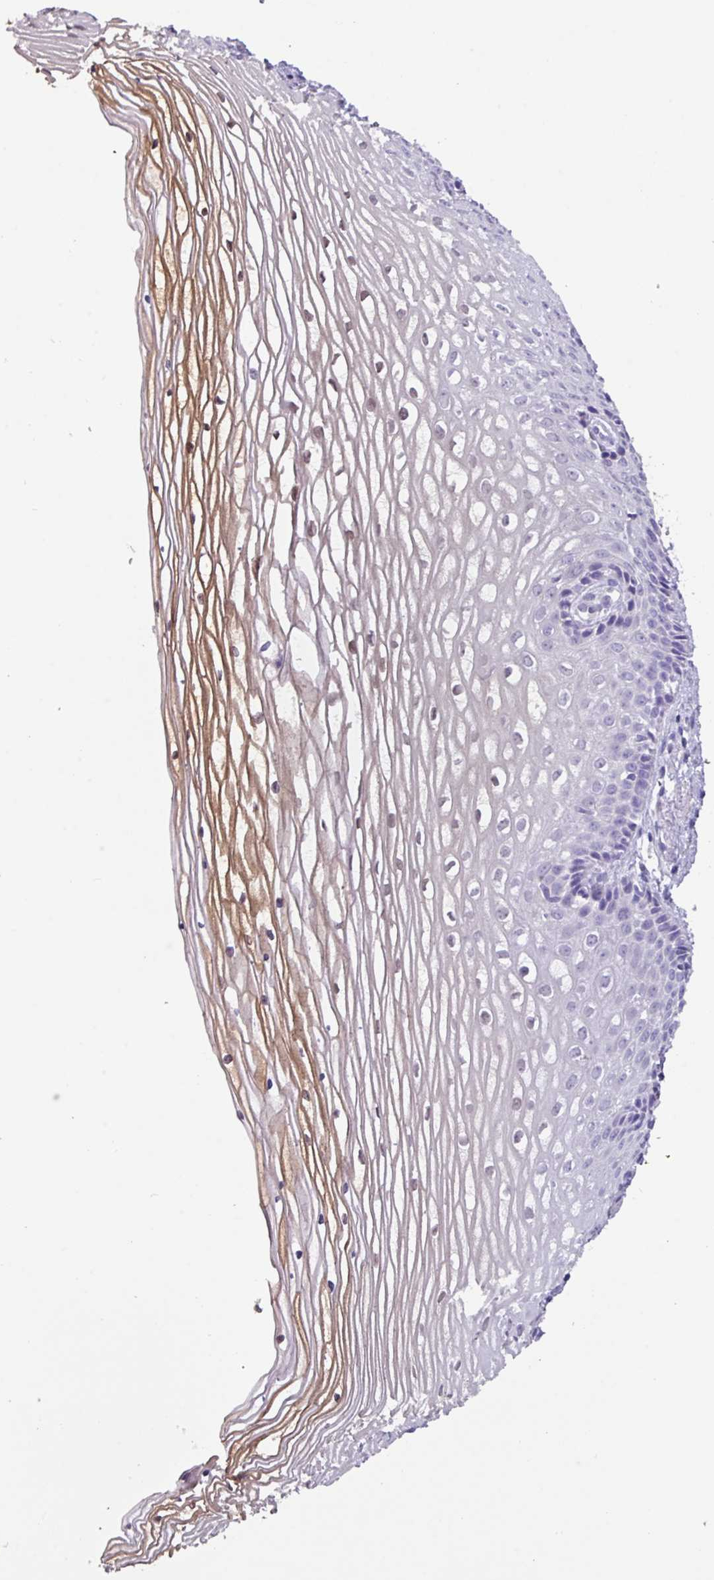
{"staining": {"intensity": "negative", "quantity": "none", "location": "none"}, "tissue": "cervix", "cell_type": "Glandular cells", "image_type": "normal", "snomed": [{"axis": "morphology", "description": "Normal tissue, NOS"}, {"axis": "topography", "description": "Cervix"}], "caption": "DAB immunohistochemical staining of benign human cervix demonstrates no significant expression in glandular cells.", "gene": "ZNF524", "patient": {"sex": "female", "age": 47}}